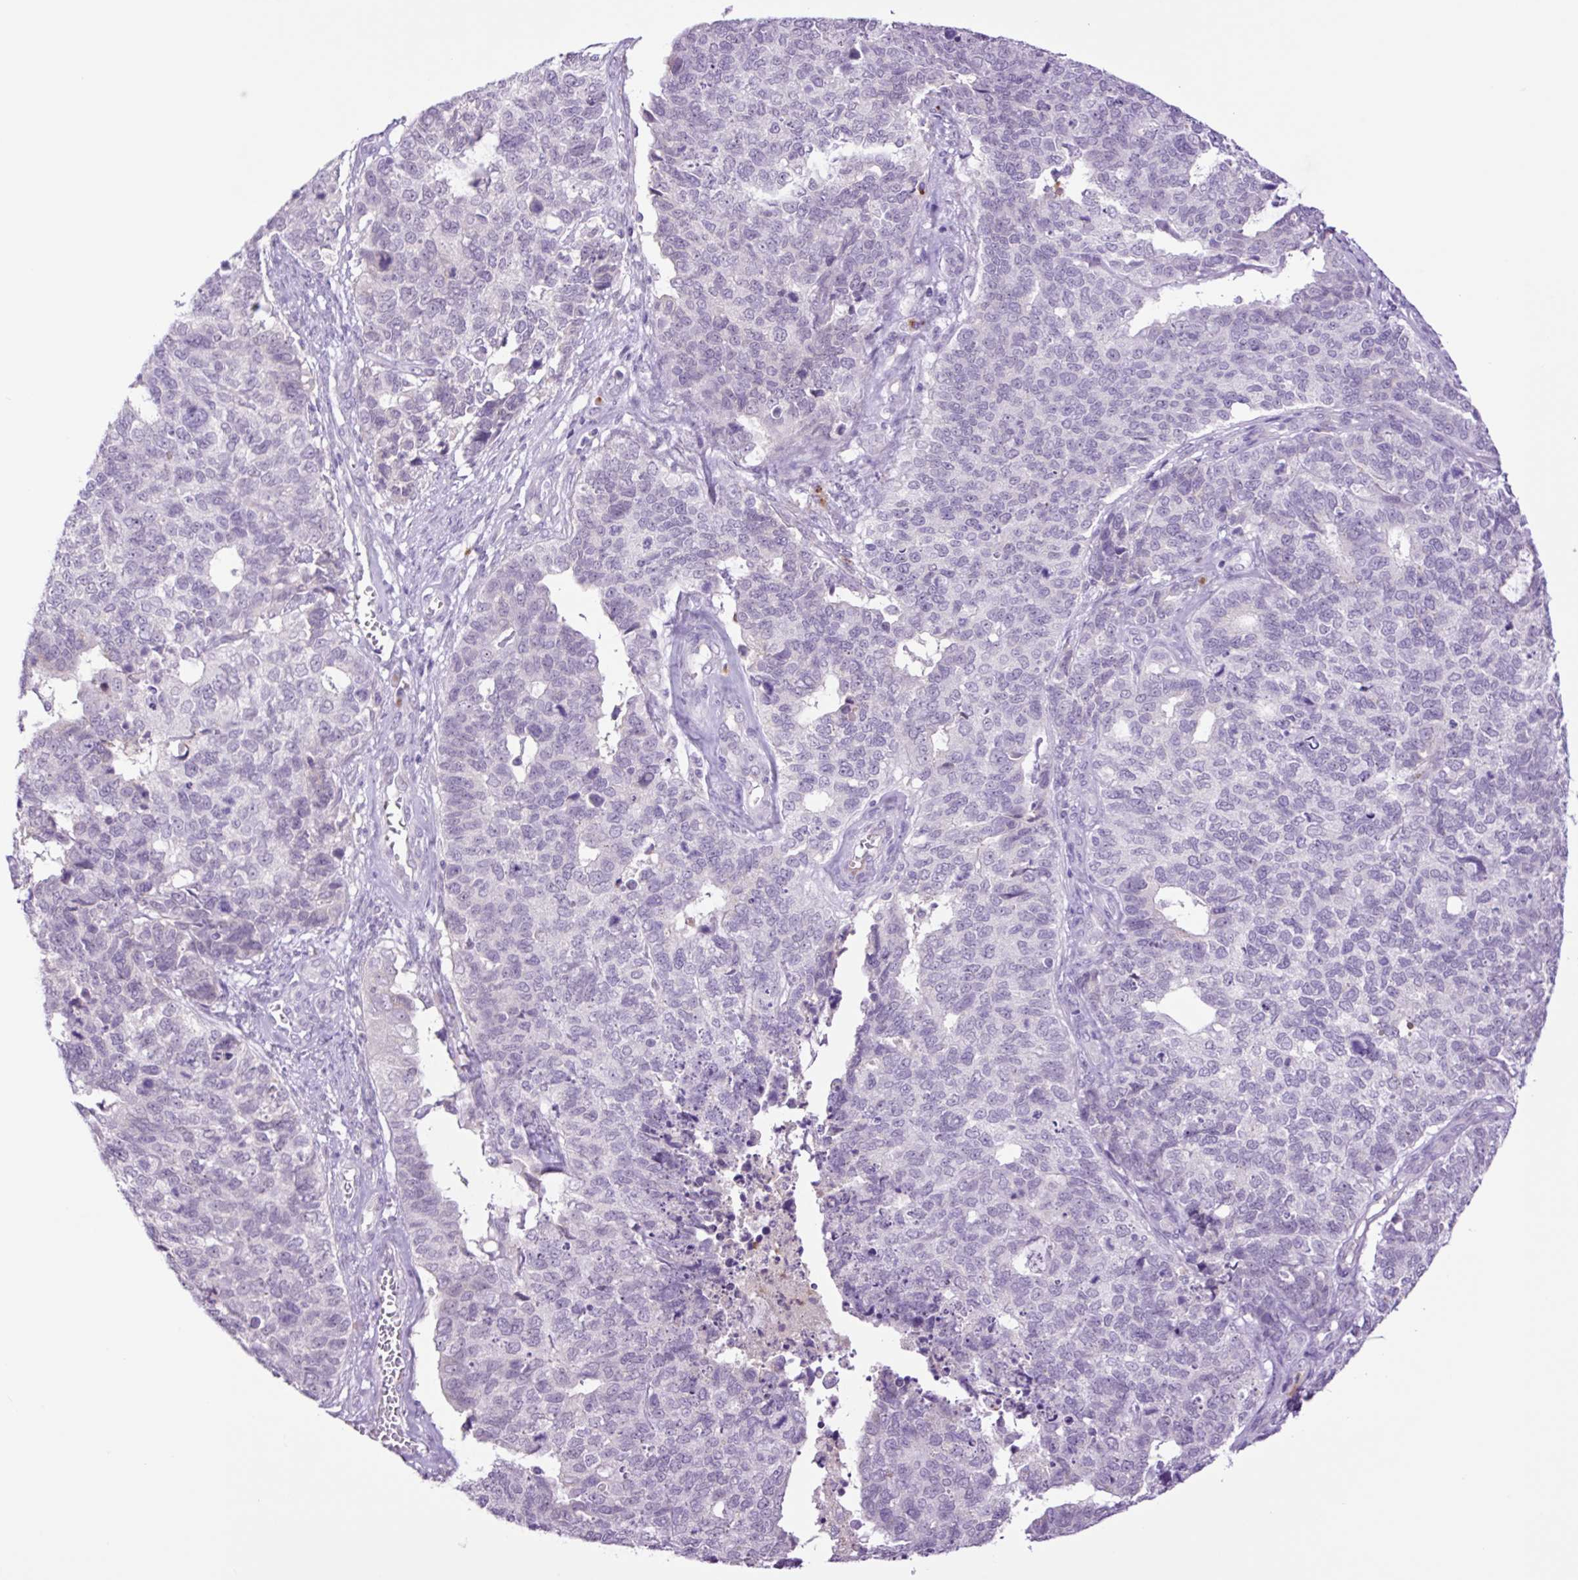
{"staining": {"intensity": "negative", "quantity": "none", "location": "none"}, "tissue": "cervical cancer", "cell_type": "Tumor cells", "image_type": "cancer", "snomed": [{"axis": "morphology", "description": "Adenocarcinoma, NOS"}, {"axis": "topography", "description": "Cervix"}], "caption": "The histopathology image displays no significant positivity in tumor cells of cervical cancer. (IHC, brightfield microscopy, high magnification).", "gene": "MFSD3", "patient": {"sex": "female", "age": 63}}